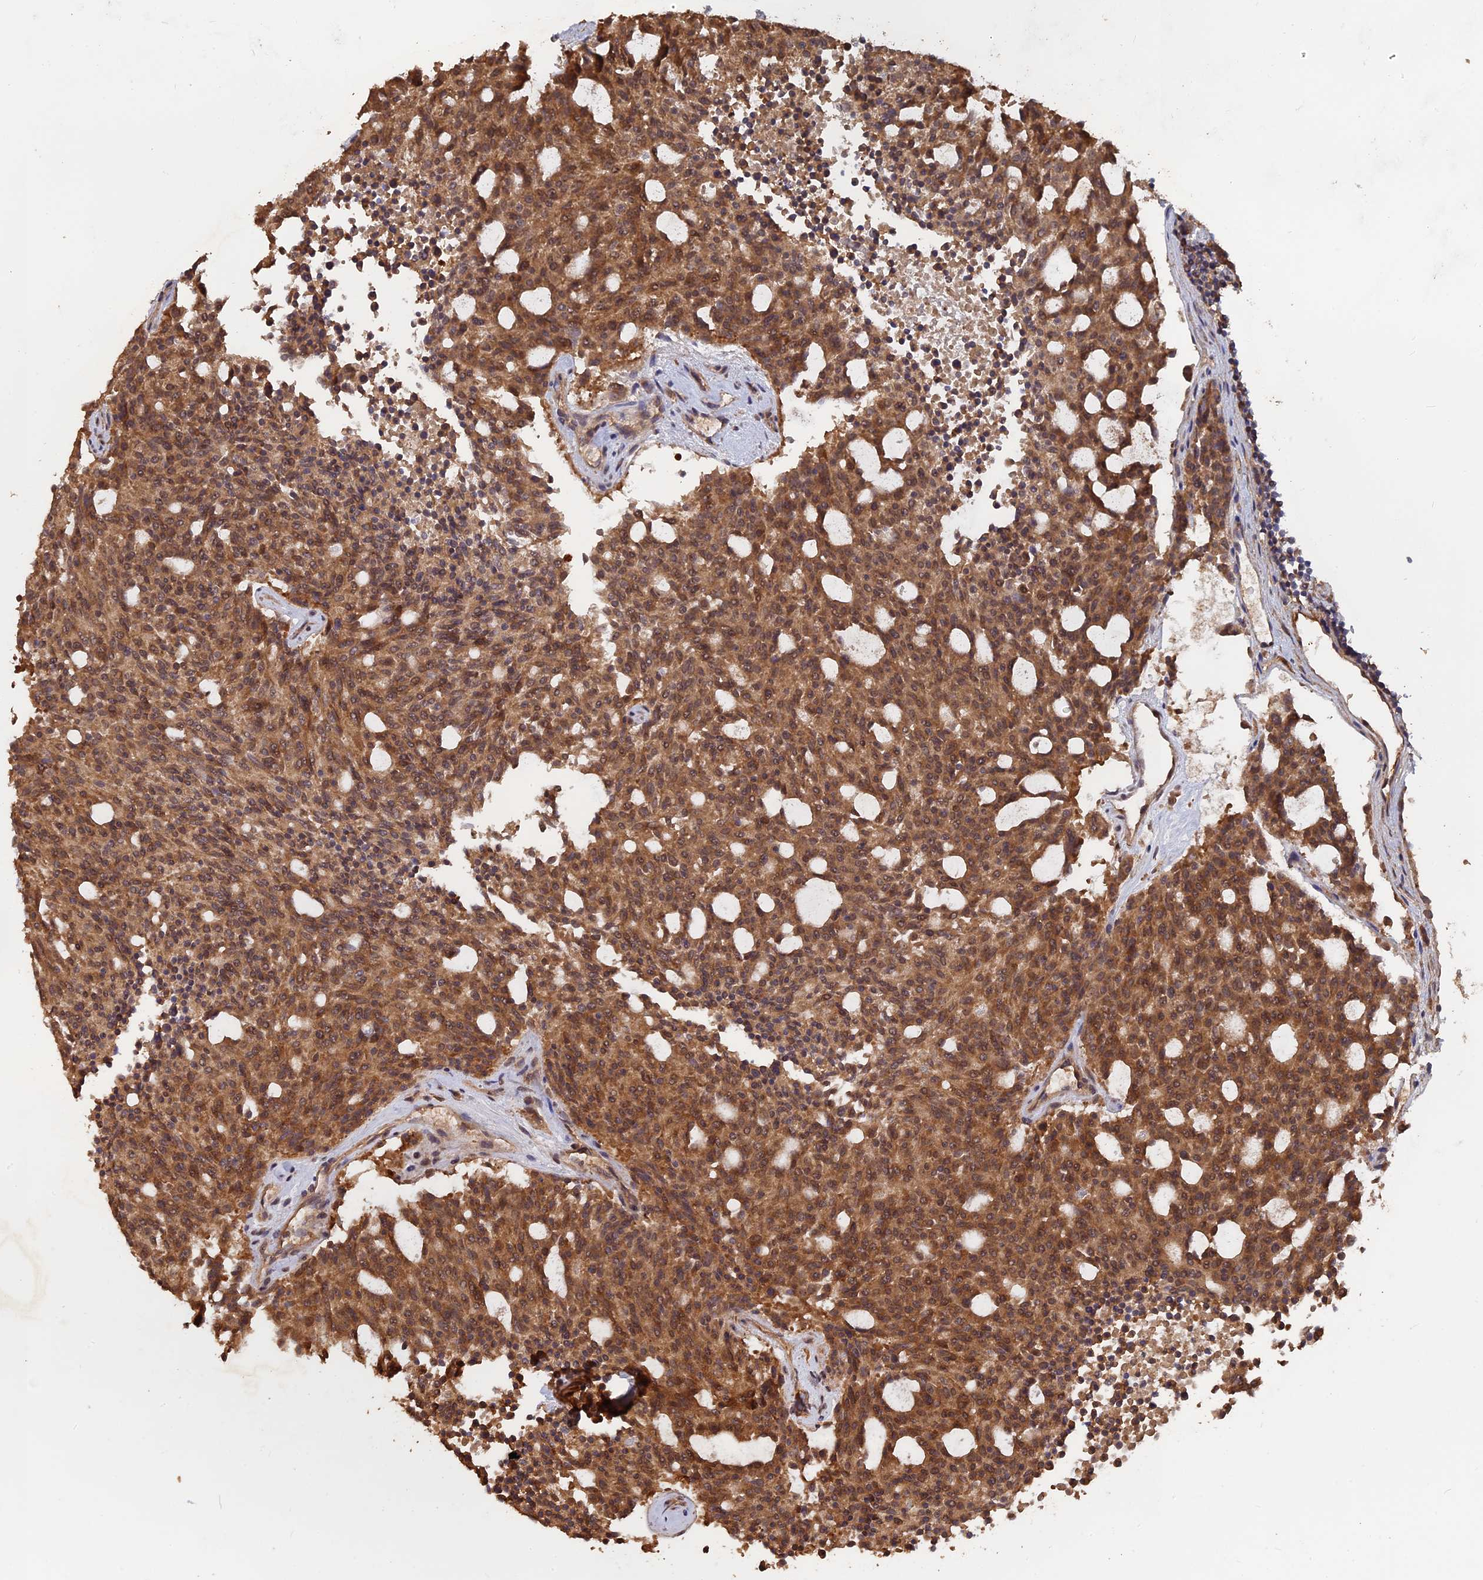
{"staining": {"intensity": "moderate", "quantity": ">75%", "location": "cytoplasmic/membranous"}, "tissue": "carcinoid", "cell_type": "Tumor cells", "image_type": "cancer", "snomed": [{"axis": "morphology", "description": "Carcinoid, malignant, NOS"}, {"axis": "topography", "description": "Pancreas"}], "caption": "Carcinoid was stained to show a protein in brown. There is medium levels of moderate cytoplasmic/membranous expression in about >75% of tumor cells. (DAB = brown stain, brightfield microscopy at high magnification).", "gene": "SAC3D1", "patient": {"sex": "female", "age": 54}}